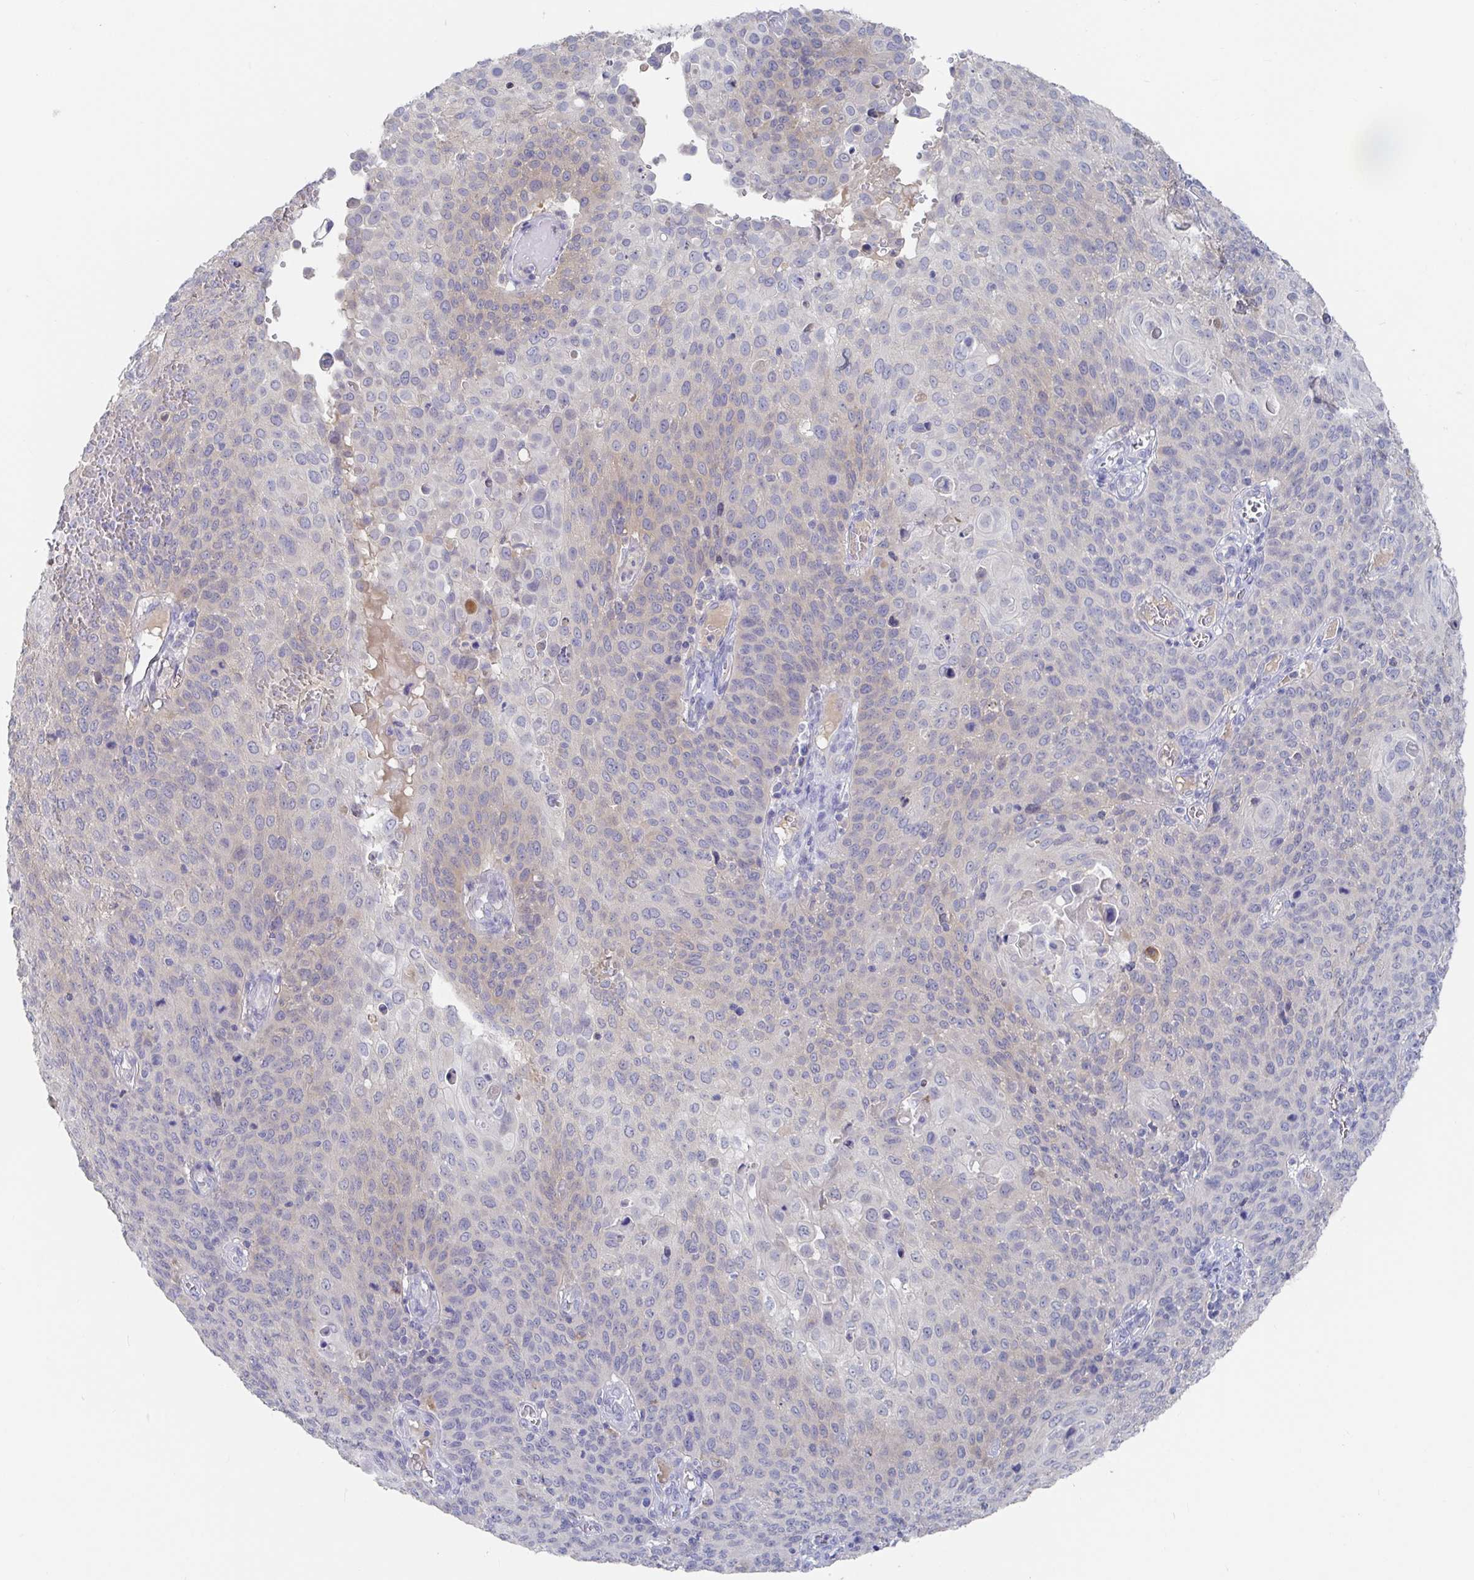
{"staining": {"intensity": "negative", "quantity": "none", "location": "none"}, "tissue": "cervical cancer", "cell_type": "Tumor cells", "image_type": "cancer", "snomed": [{"axis": "morphology", "description": "Squamous cell carcinoma, NOS"}, {"axis": "topography", "description": "Cervix"}], "caption": "Protein analysis of cervical squamous cell carcinoma shows no significant staining in tumor cells.", "gene": "GPR148", "patient": {"sex": "female", "age": 65}}